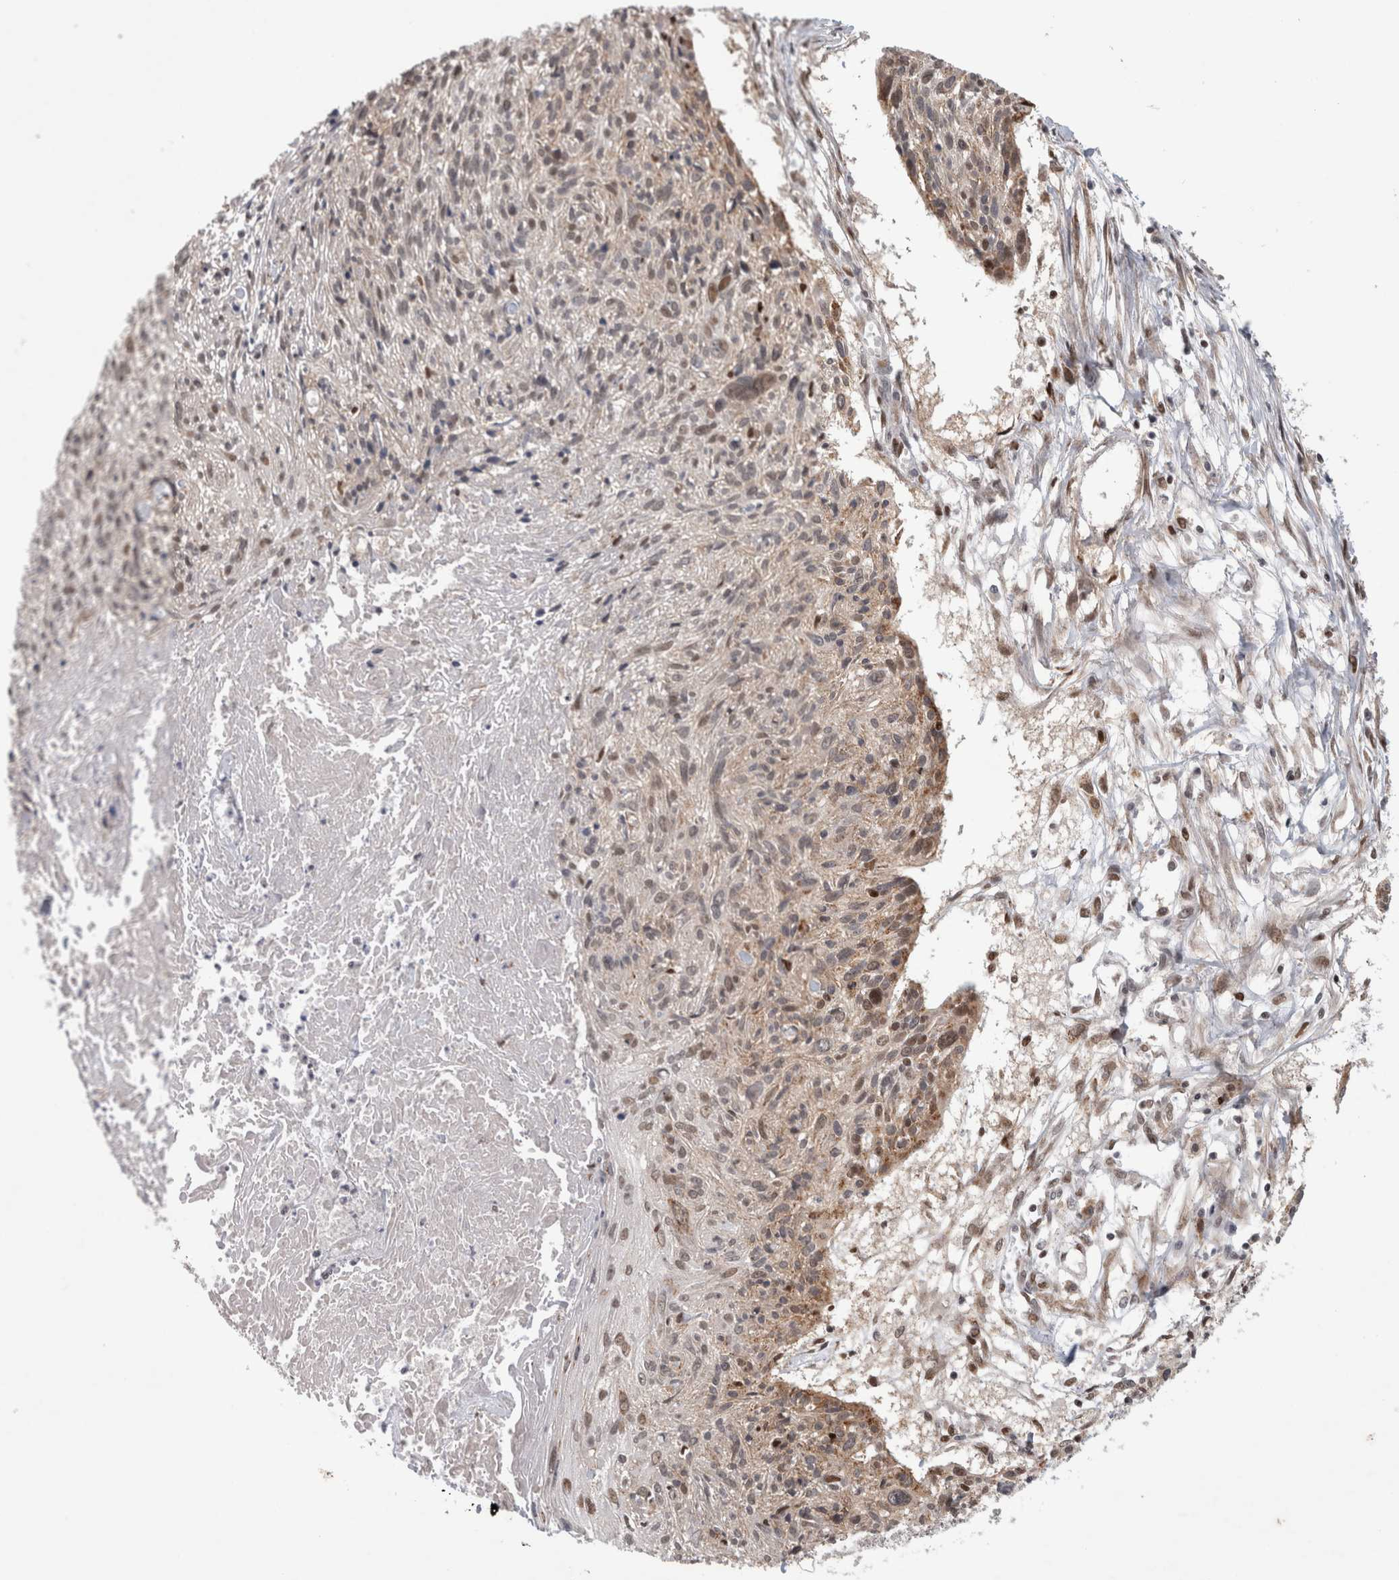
{"staining": {"intensity": "weak", "quantity": "25%-75%", "location": "nuclear"}, "tissue": "cervical cancer", "cell_type": "Tumor cells", "image_type": "cancer", "snomed": [{"axis": "morphology", "description": "Squamous cell carcinoma, NOS"}, {"axis": "topography", "description": "Cervix"}], "caption": "Squamous cell carcinoma (cervical) stained with DAB (3,3'-diaminobenzidine) immunohistochemistry reveals low levels of weak nuclear staining in approximately 25%-75% of tumor cells.", "gene": "SRARP", "patient": {"sex": "female", "age": 51}}